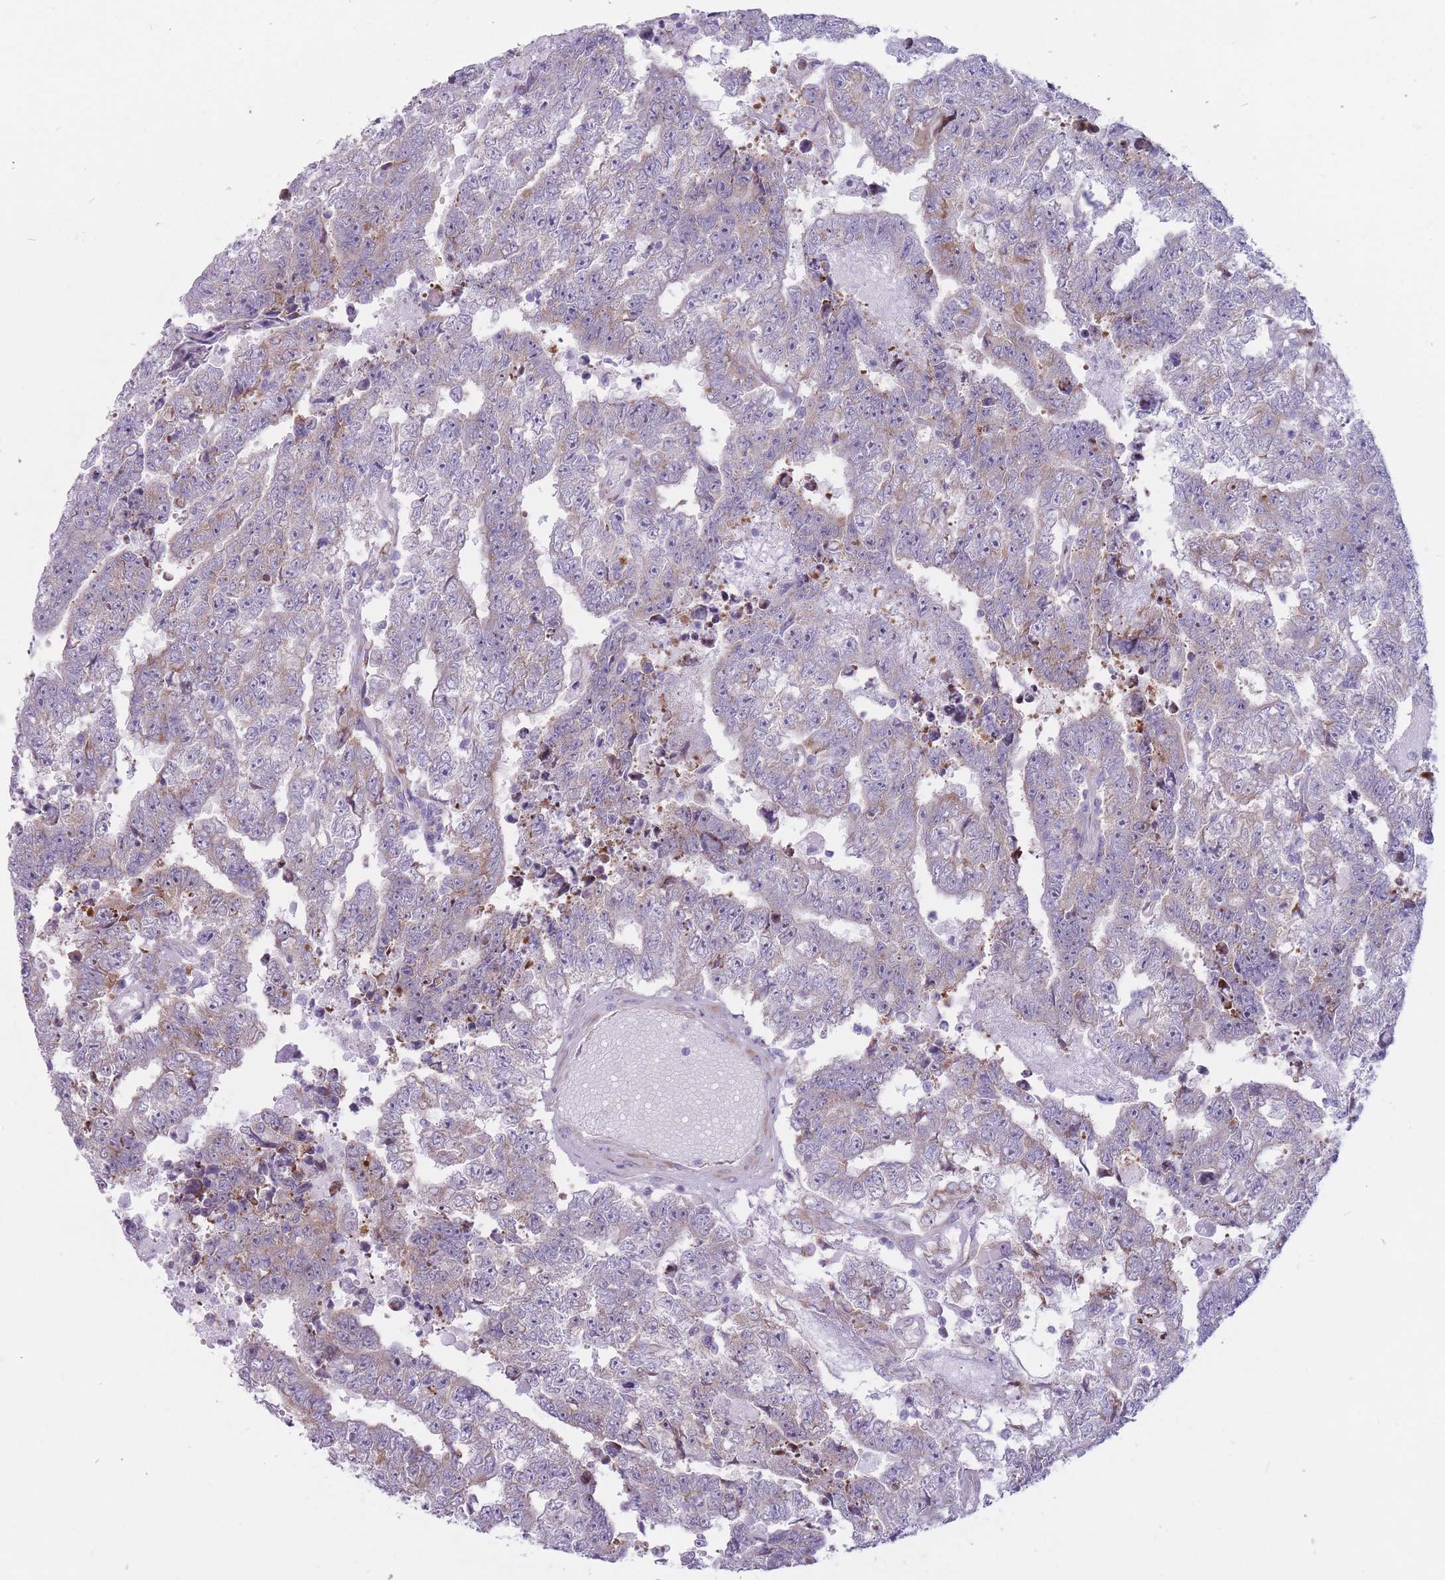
{"staining": {"intensity": "weak", "quantity": "<25%", "location": "cytoplasmic/membranous"}, "tissue": "testis cancer", "cell_type": "Tumor cells", "image_type": "cancer", "snomed": [{"axis": "morphology", "description": "Carcinoma, Embryonal, NOS"}, {"axis": "topography", "description": "Testis"}], "caption": "Embryonal carcinoma (testis) was stained to show a protein in brown. There is no significant expression in tumor cells.", "gene": "RPL18", "patient": {"sex": "male", "age": 25}}